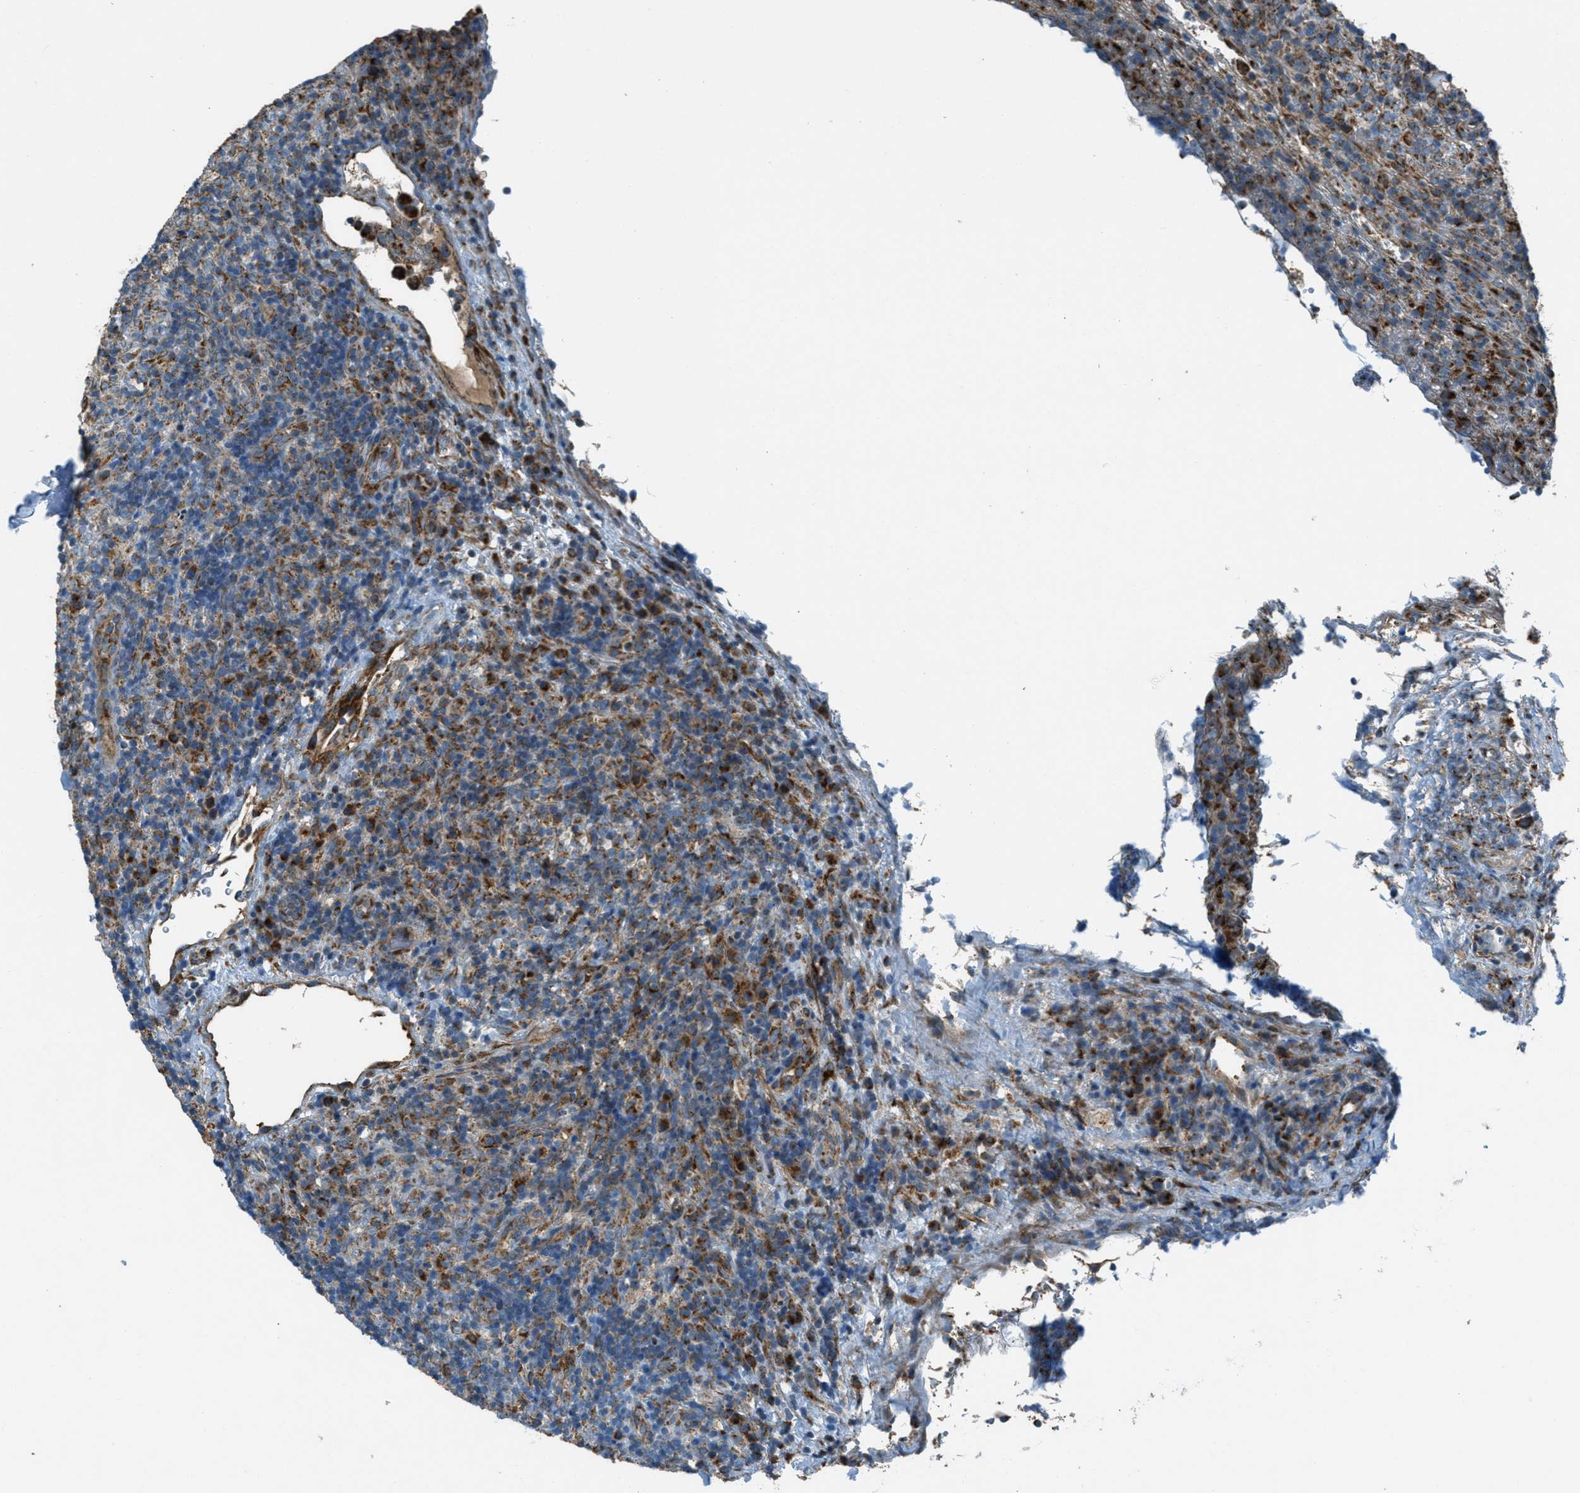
{"staining": {"intensity": "moderate", "quantity": ">75%", "location": "cytoplasmic/membranous"}, "tissue": "lymphoma", "cell_type": "Tumor cells", "image_type": "cancer", "snomed": [{"axis": "morphology", "description": "Malignant lymphoma, non-Hodgkin's type, High grade"}, {"axis": "topography", "description": "Lymph node"}], "caption": "Brown immunohistochemical staining in human malignant lymphoma, non-Hodgkin's type (high-grade) shows moderate cytoplasmic/membranous positivity in approximately >75% of tumor cells.", "gene": "BCKDK", "patient": {"sex": "female", "age": 76}}